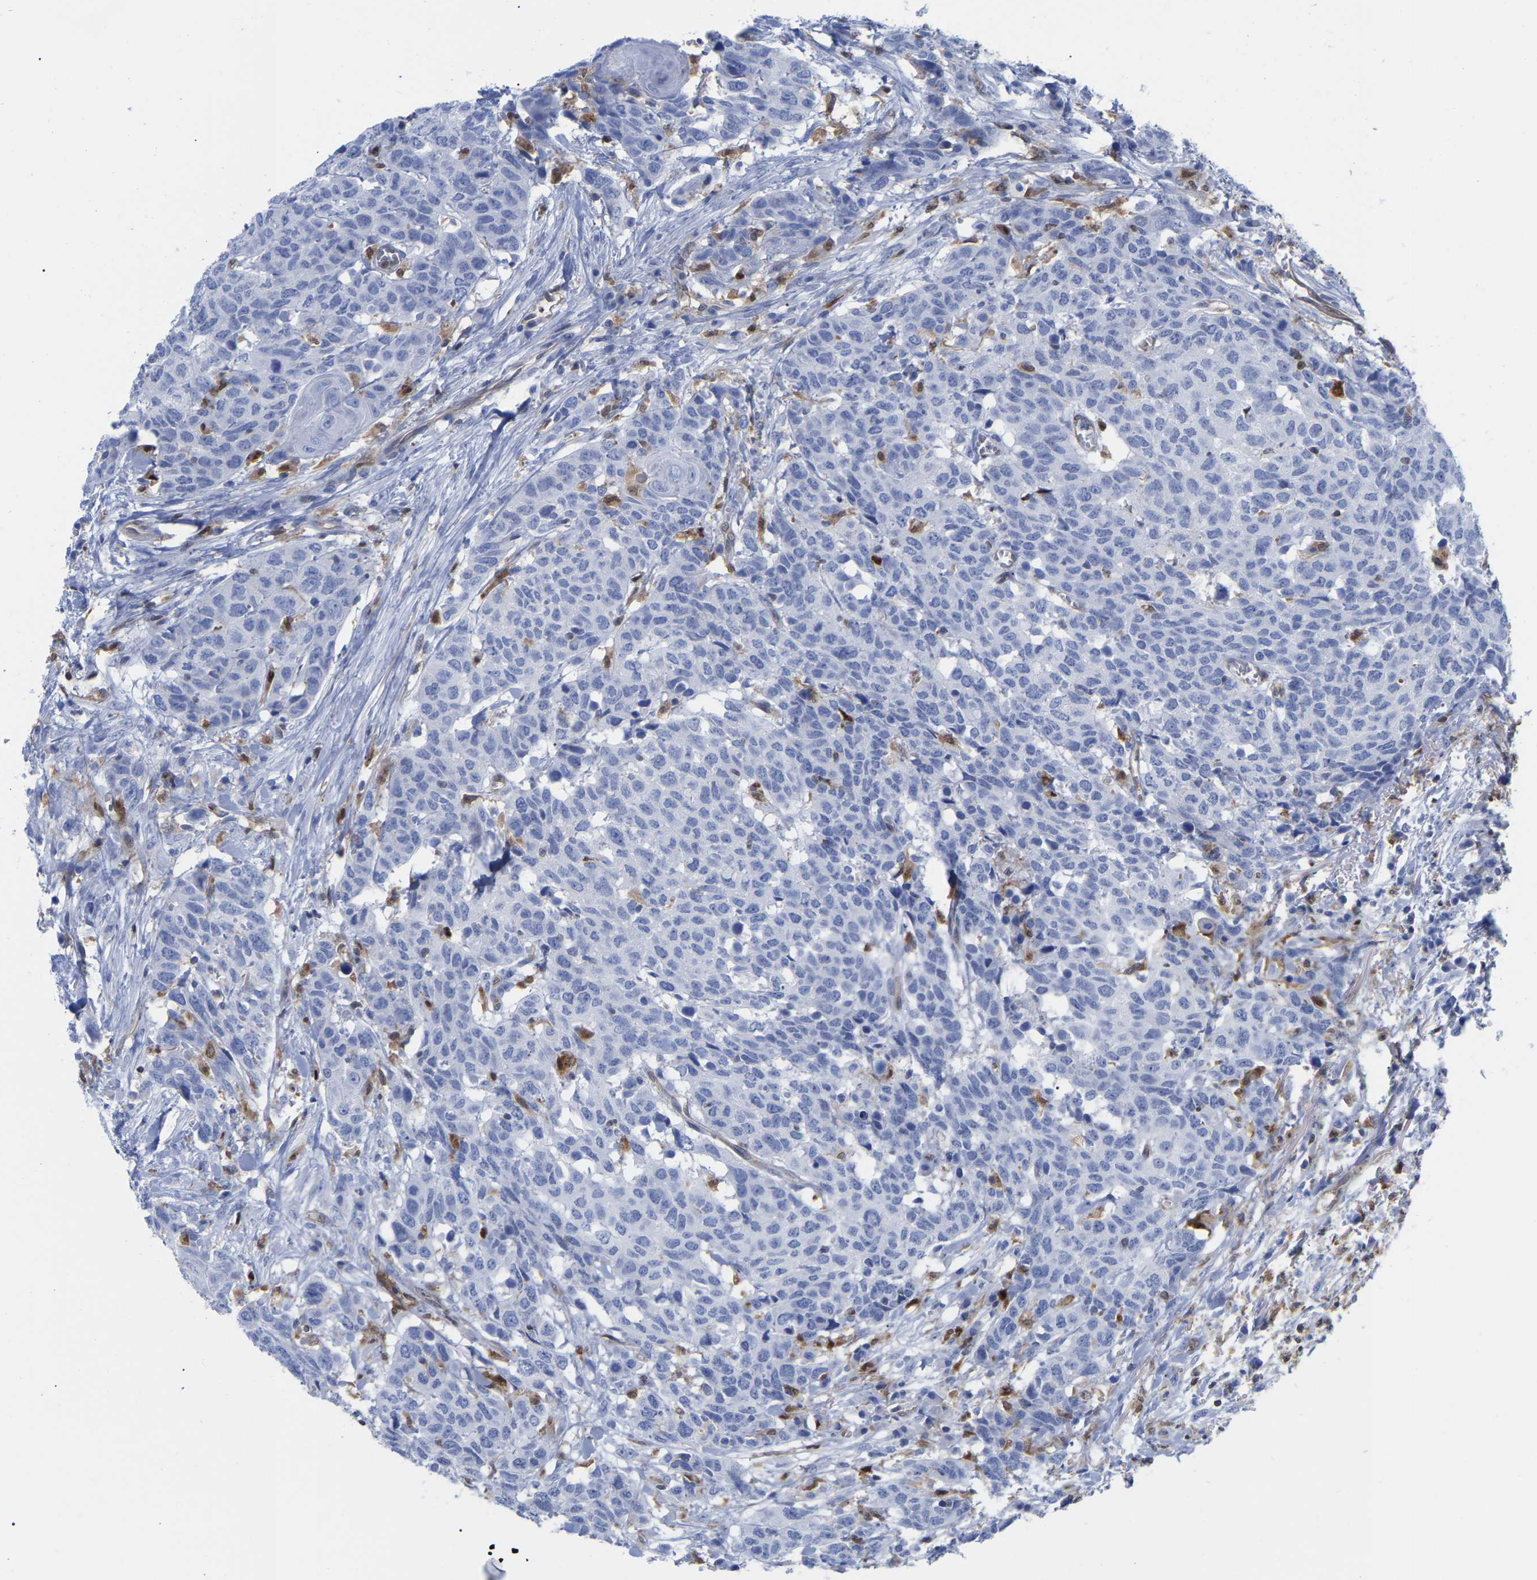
{"staining": {"intensity": "negative", "quantity": "none", "location": "none"}, "tissue": "head and neck cancer", "cell_type": "Tumor cells", "image_type": "cancer", "snomed": [{"axis": "morphology", "description": "Squamous cell carcinoma, NOS"}, {"axis": "topography", "description": "Head-Neck"}], "caption": "High magnification brightfield microscopy of squamous cell carcinoma (head and neck) stained with DAB (brown) and counterstained with hematoxylin (blue): tumor cells show no significant staining.", "gene": "GIMAP4", "patient": {"sex": "male", "age": 66}}